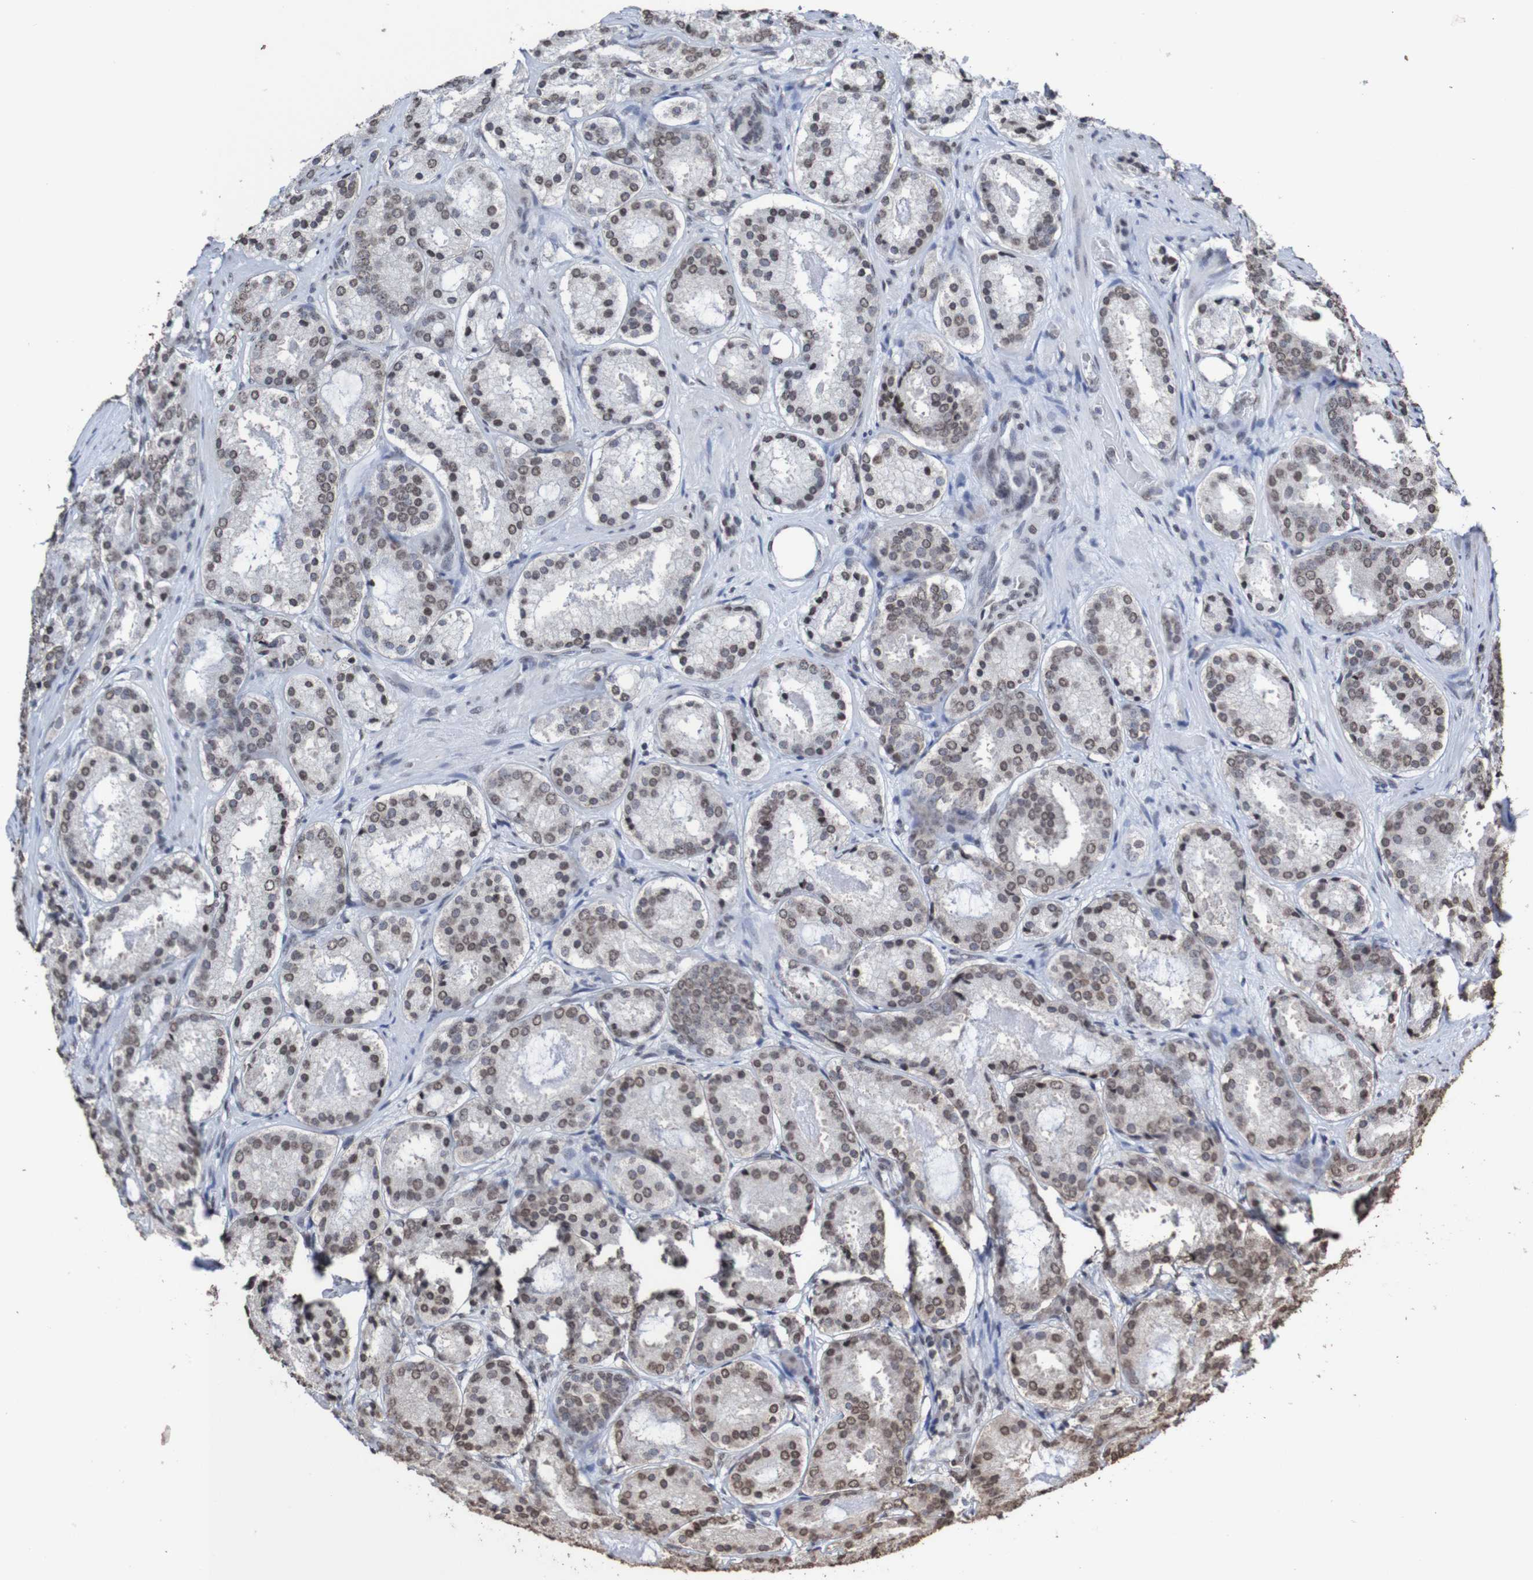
{"staining": {"intensity": "weak", "quantity": ">75%", "location": "nuclear"}, "tissue": "prostate cancer", "cell_type": "Tumor cells", "image_type": "cancer", "snomed": [{"axis": "morphology", "description": "Adenocarcinoma, Low grade"}, {"axis": "topography", "description": "Prostate"}], "caption": "Immunohistochemistry (IHC) of prostate cancer demonstrates low levels of weak nuclear staining in approximately >75% of tumor cells. The staining was performed using DAB to visualize the protein expression in brown, while the nuclei were stained in blue with hematoxylin (Magnification: 20x).", "gene": "GFI1", "patient": {"sex": "male", "age": 69}}